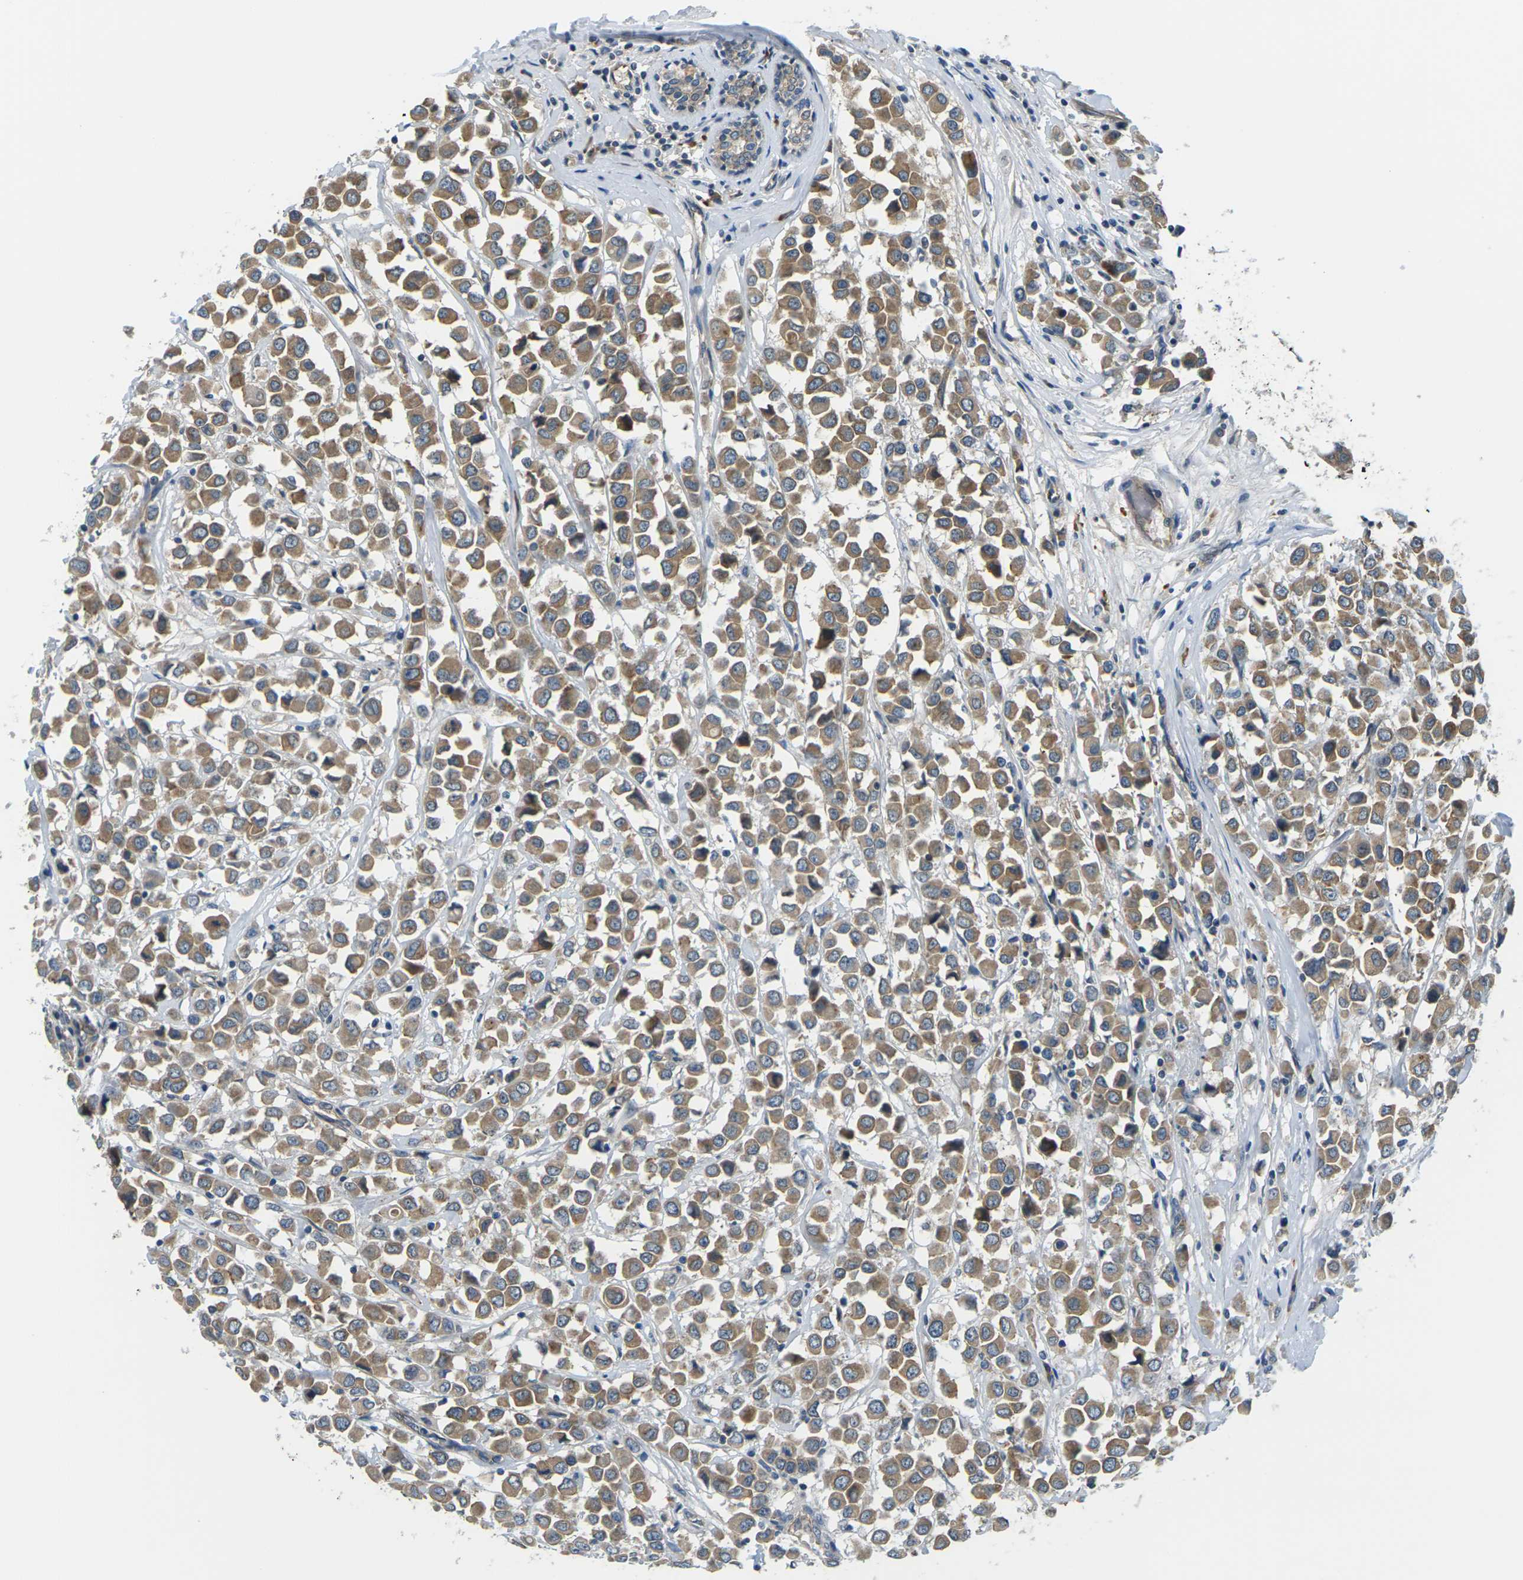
{"staining": {"intensity": "moderate", "quantity": ">75%", "location": "cytoplasmic/membranous"}, "tissue": "breast cancer", "cell_type": "Tumor cells", "image_type": "cancer", "snomed": [{"axis": "morphology", "description": "Duct carcinoma"}, {"axis": "topography", "description": "Breast"}], "caption": "A brown stain highlights moderate cytoplasmic/membranous staining of a protein in human breast infiltrating ductal carcinoma tumor cells. (Stains: DAB in brown, nuclei in blue, Microscopy: brightfield microscopy at high magnification).", "gene": "SLC13A3", "patient": {"sex": "female", "age": 61}}